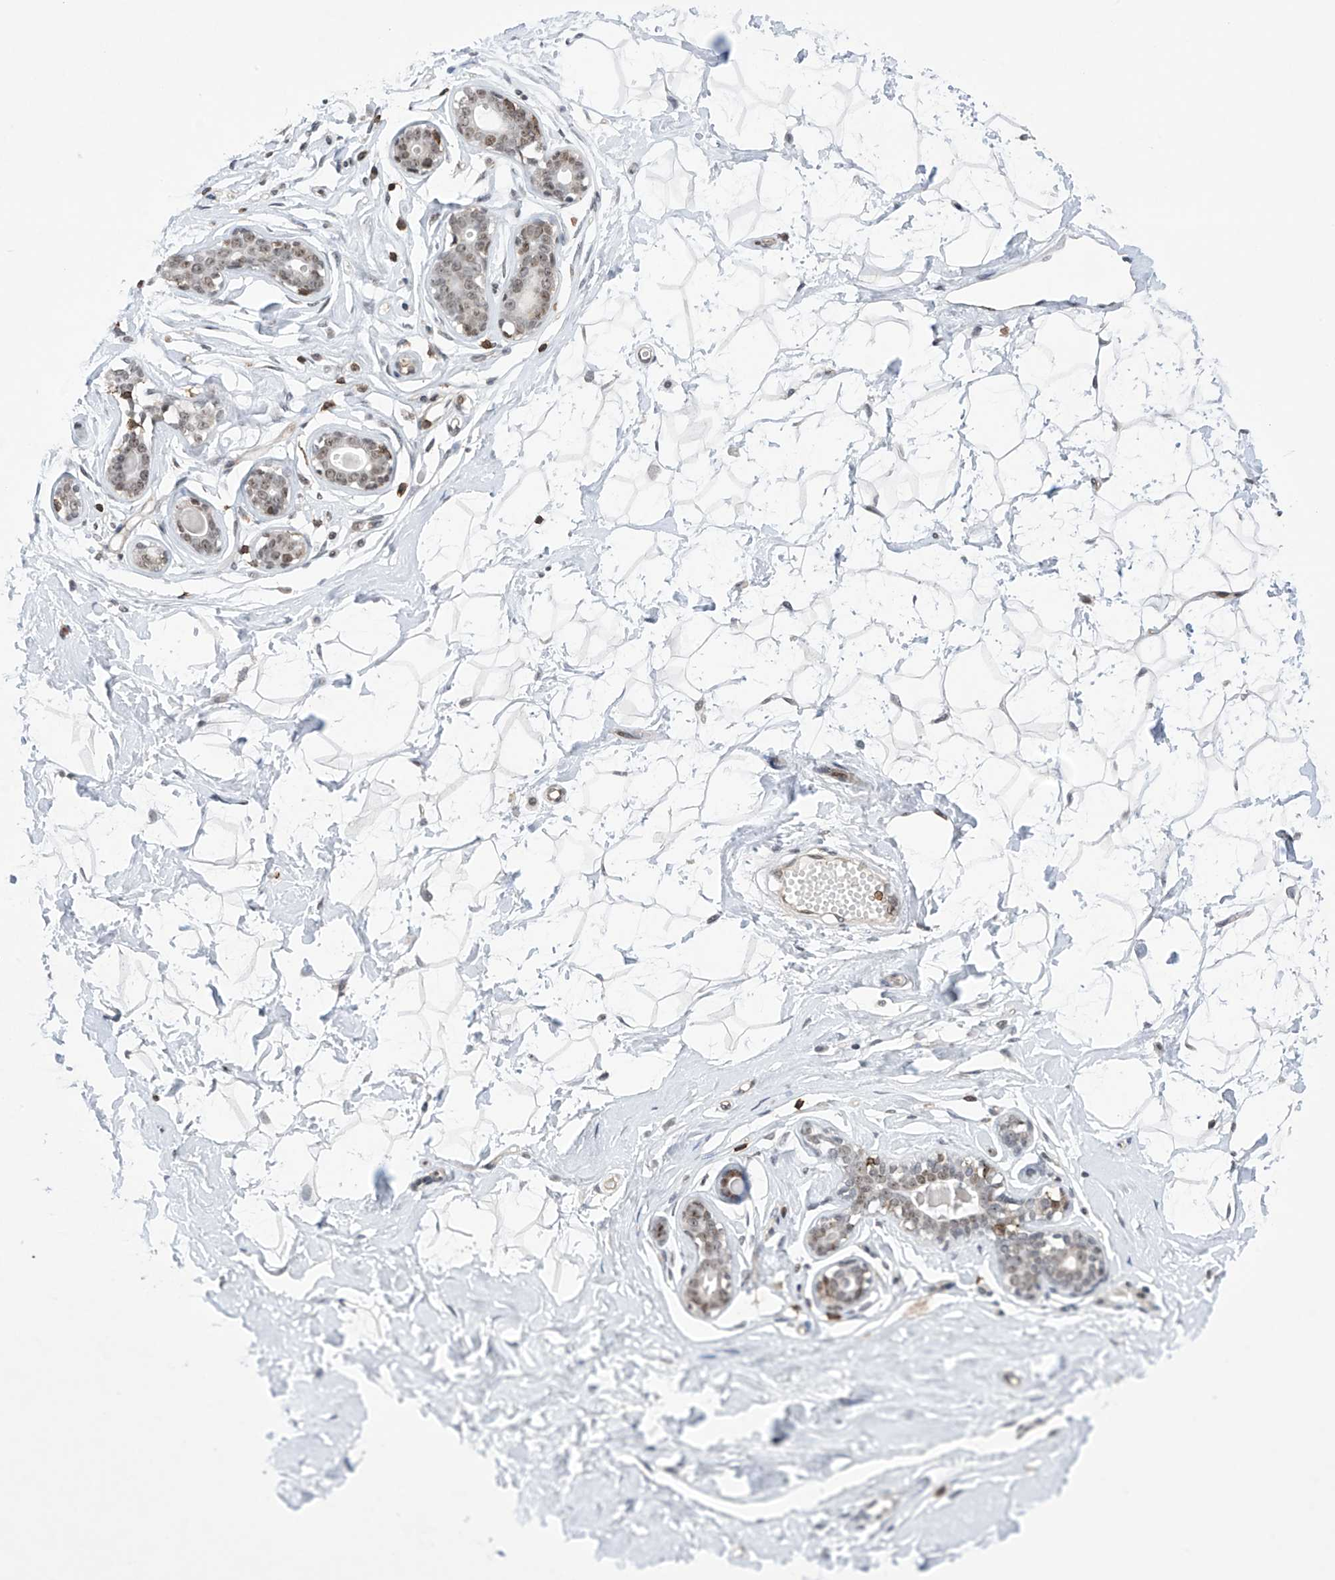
{"staining": {"intensity": "negative", "quantity": "none", "location": "none"}, "tissue": "breast", "cell_type": "Adipocytes", "image_type": "normal", "snomed": [{"axis": "morphology", "description": "Normal tissue, NOS"}, {"axis": "morphology", "description": "Adenoma, NOS"}, {"axis": "topography", "description": "Breast"}], "caption": "DAB (3,3'-diaminobenzidine) immunohistochemical staining of normal breast reveals no significant staining in adipocytes.", "gene": "MSL3", "patient": {"sex": "female", "age": 23}}